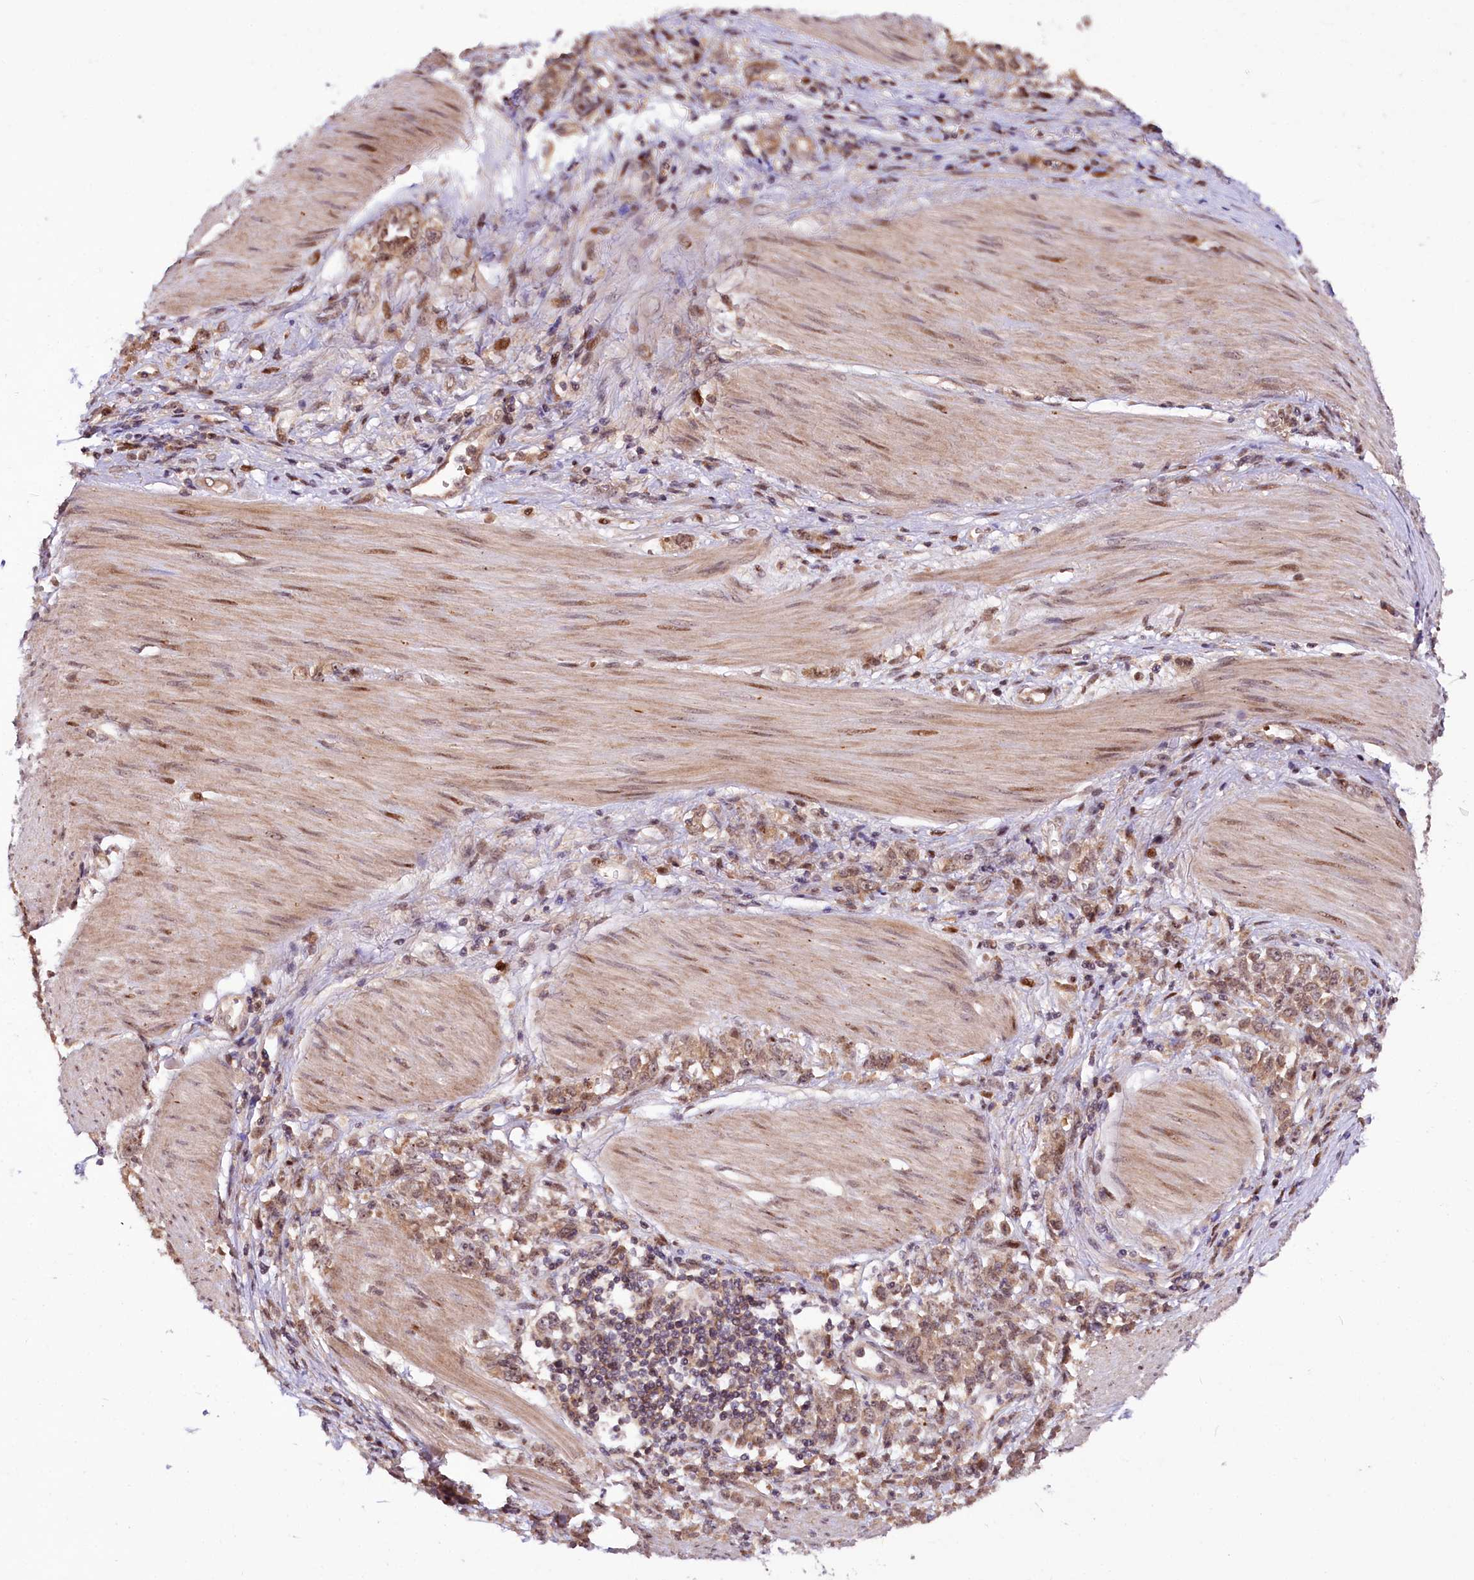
{"staining": {"intensity": "moderate", "quantity": ">75%", "location": "cytoplasmic/membranous,nuclear"}, "tissue": "stomach cancer", "cell_type": "Tumor cells", "image_type": "cancer", "snomed": [{"axis": "morphology", "description": "Adenocarcinoma, NOS"}, {"axis": "topography", "description": "Stomach"}], "caption": "Immunohistochemistry histopathology image of neoplastic tissue: human stomach adenocarcinoma stained using immunohistochemistry reveals medium levels of moderate protein expression localized specifically in the cytoplasmic/membranous and nuclear of tumor cells, appearing as a cytoplasmic/membranous and nuclear brown color.", "gene": "N4BP2L1", "patient": {"sex": "female", "age": 76}}